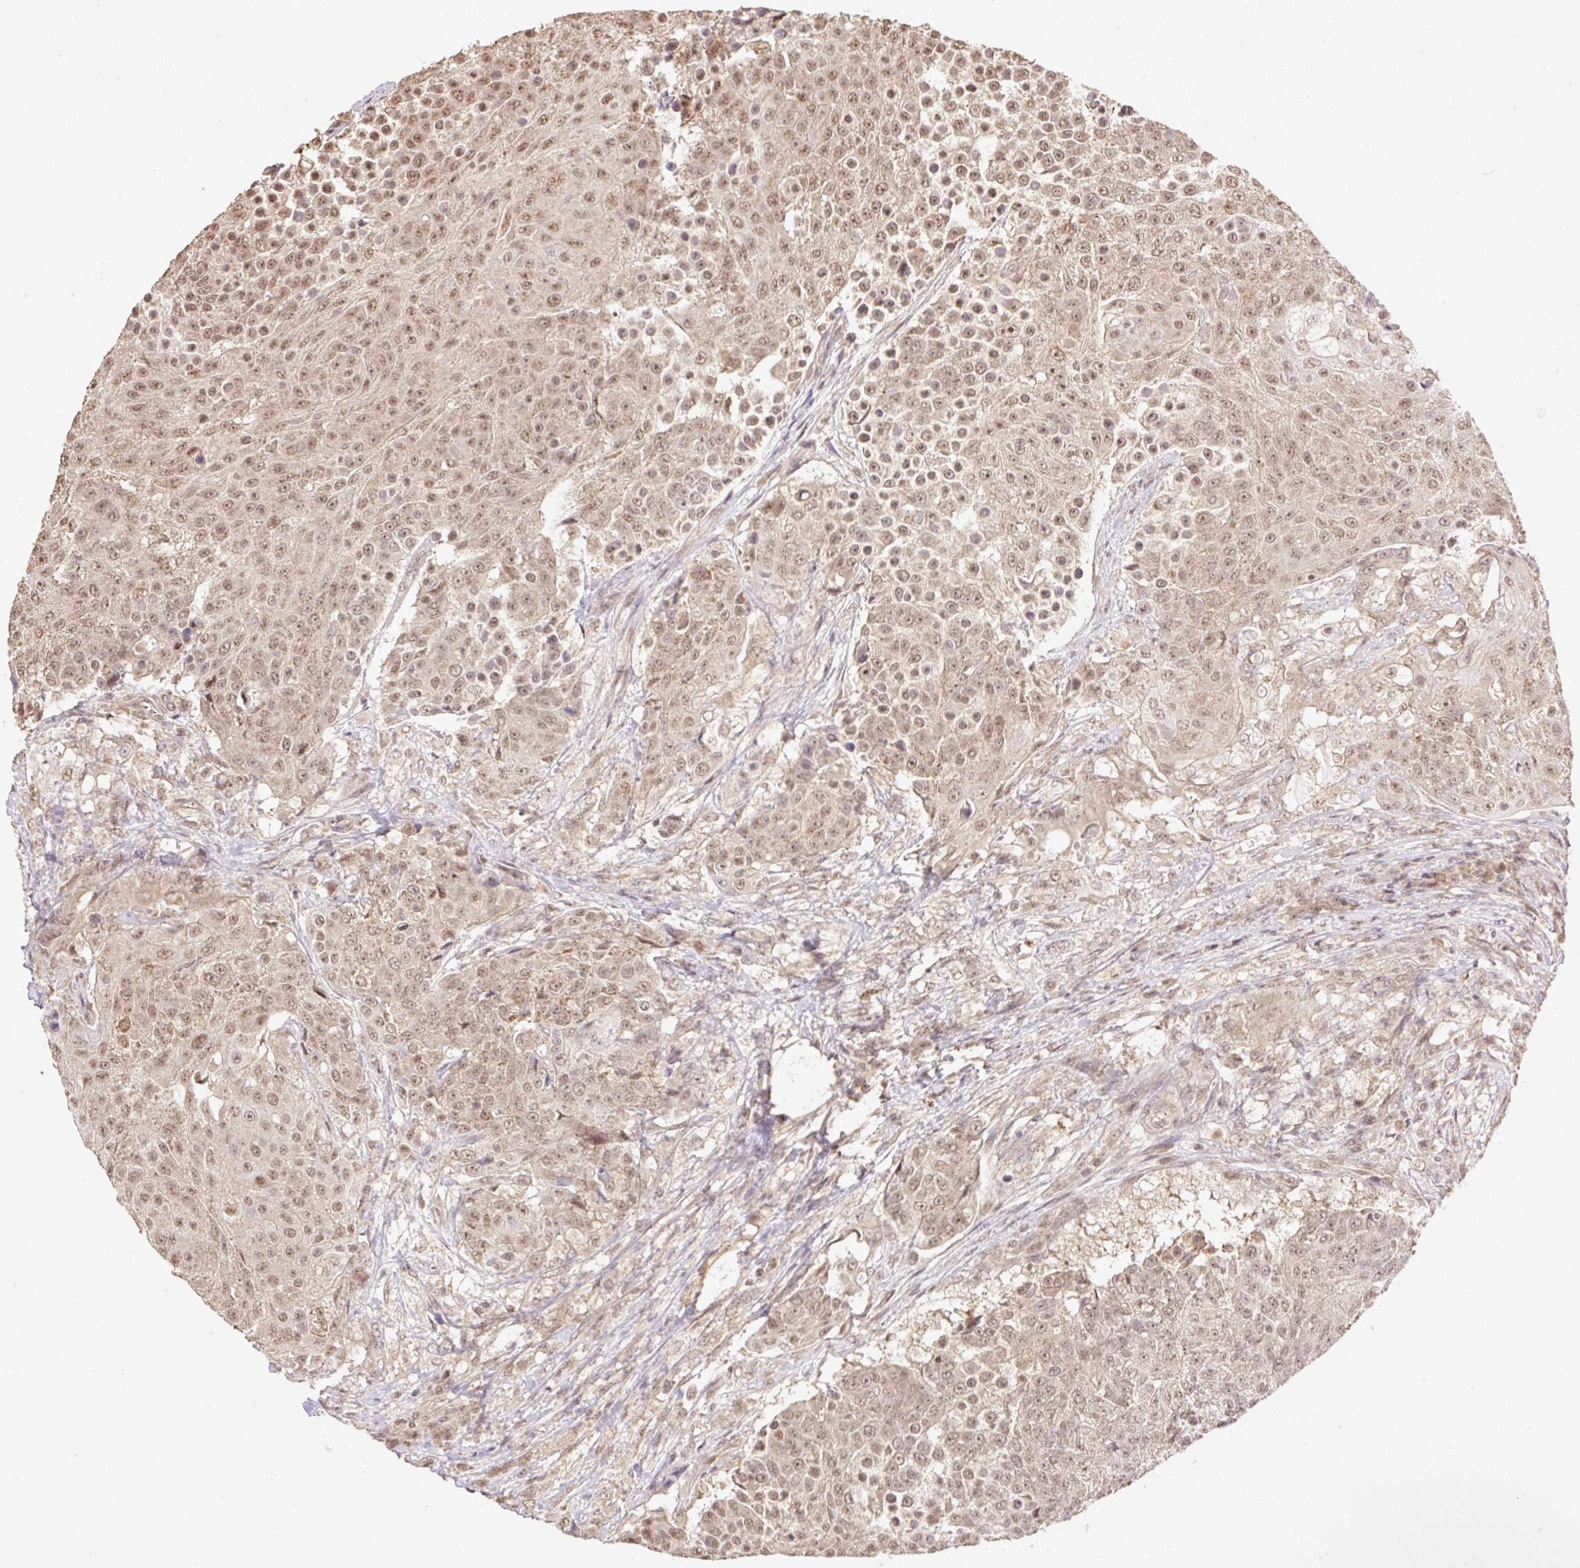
{"staining": {"intensity": "moderate", "quantity": ">75%", "location": "cytoplasmic/membranous,nuclear"}, "tissue": "urothelial cancer", "cell_type": "Tumor cells", "image_type": "cancer", "snomed": [{"axis": "morphology", "description": "Urothelial carcinoma, High grade"}, {"axis": "topography", "description": "Urinary bladder"}], "caption": "Urothelial carcinoma (high-grade) stained with a brown dye demonstrates moderate cytoplasmic/membranous and nuclear positive positivity in about >75% of tumor cells.", "gene": "VPS25", "patient": {"sex": "female", "age": 63}}